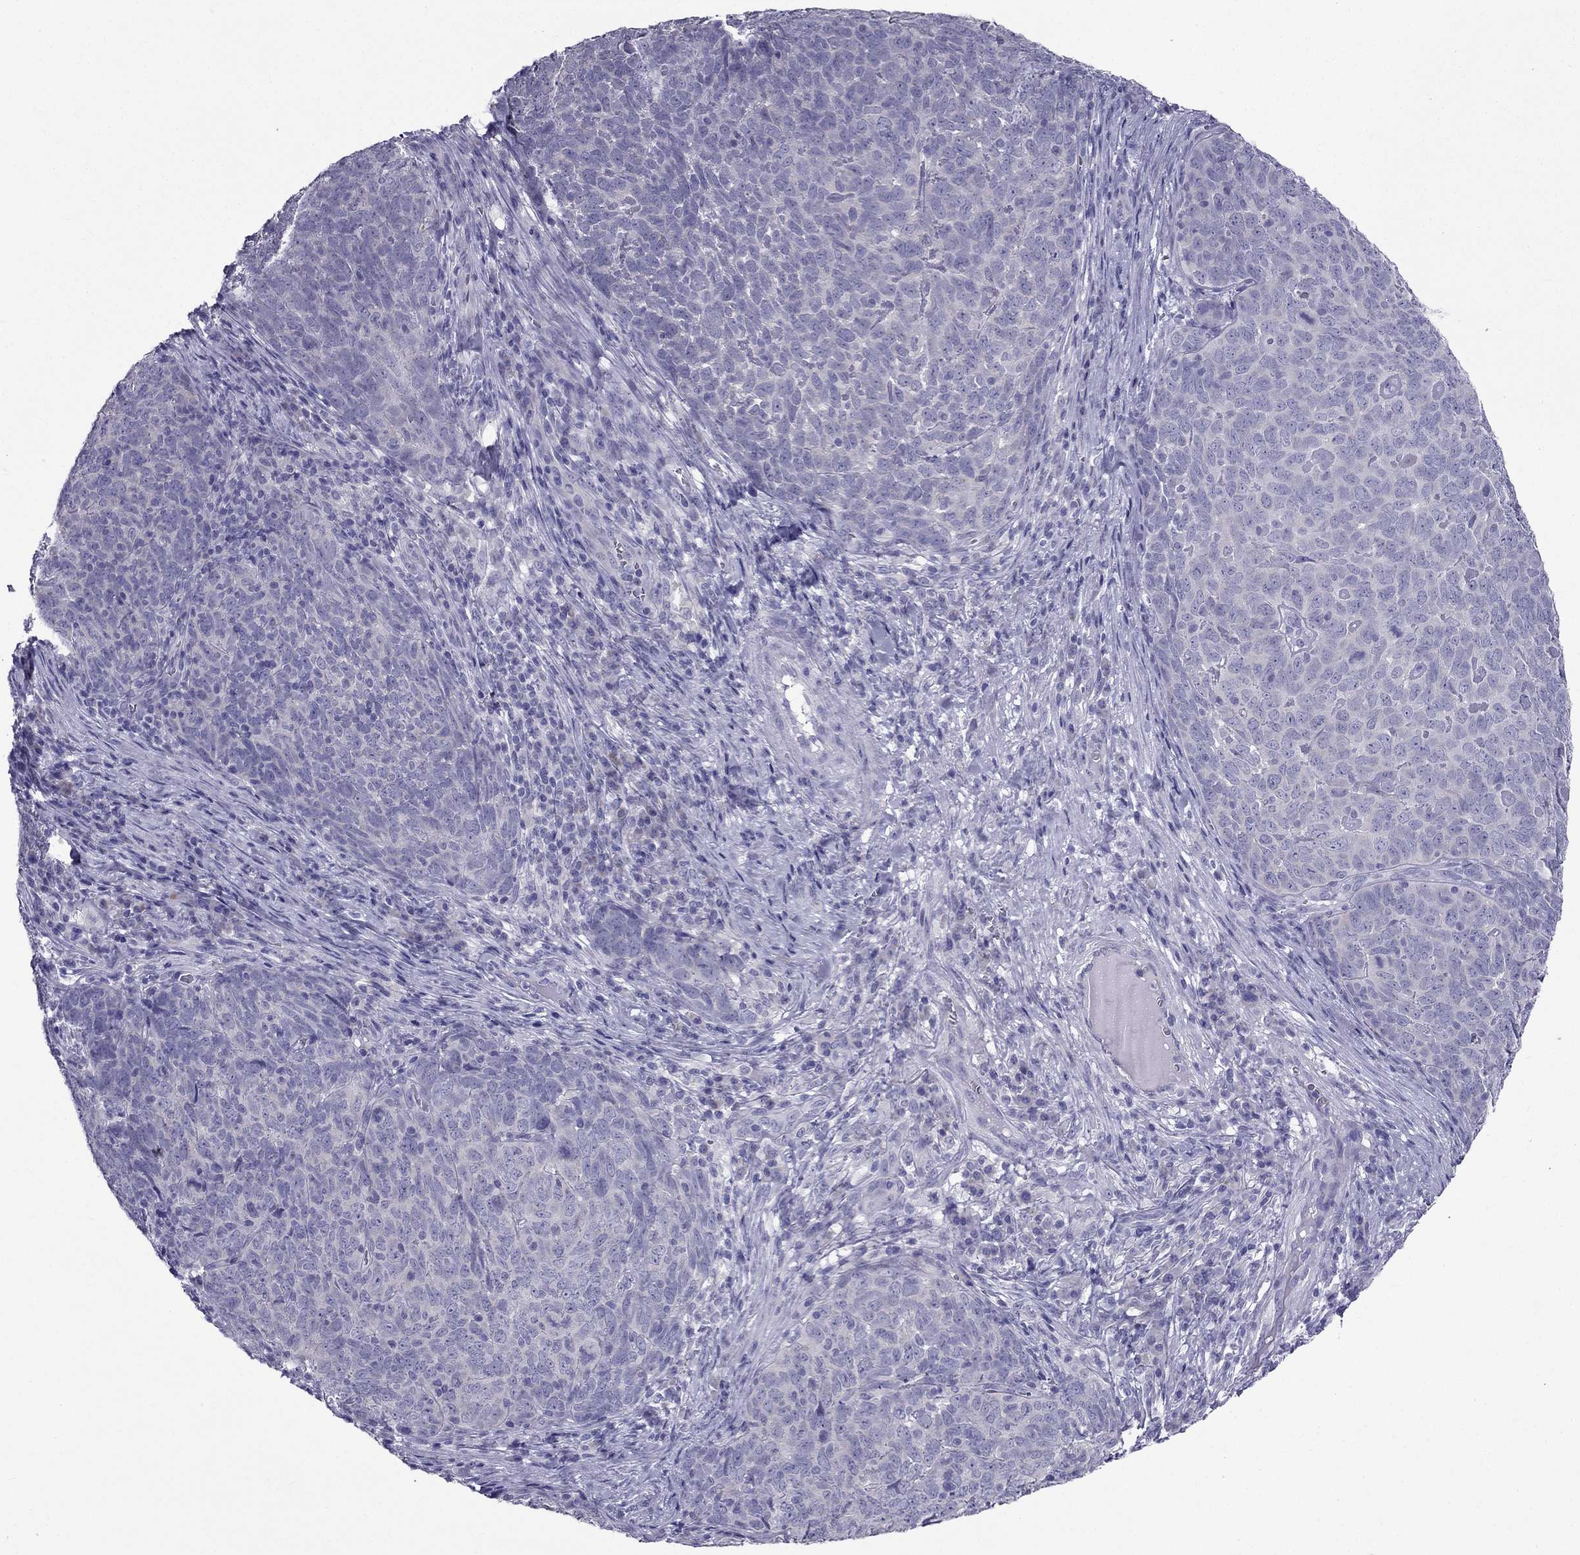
{"staining": {"intensity": "negative", "quantity": "none", "location": "none"}, "tissue": "skin cancer", "cell_type": "Tumor cells", "image_type": "cancer", "snomed": [{"axis": "morphology", "description": "Squamous cell carcinoma, NOS"}, {"axis": "topography", "description": "Skin"}, {"axis": "topography", "description": "Anal"}], "caption": "High magnification brightfield microscopy of skin cancer stained with DAB (brown) and counterstained with hematoxylin (blue): tumor cells show no significant positivity.", "gene": "ZNF541", "patient": {"sex": "female", "age": 51}}